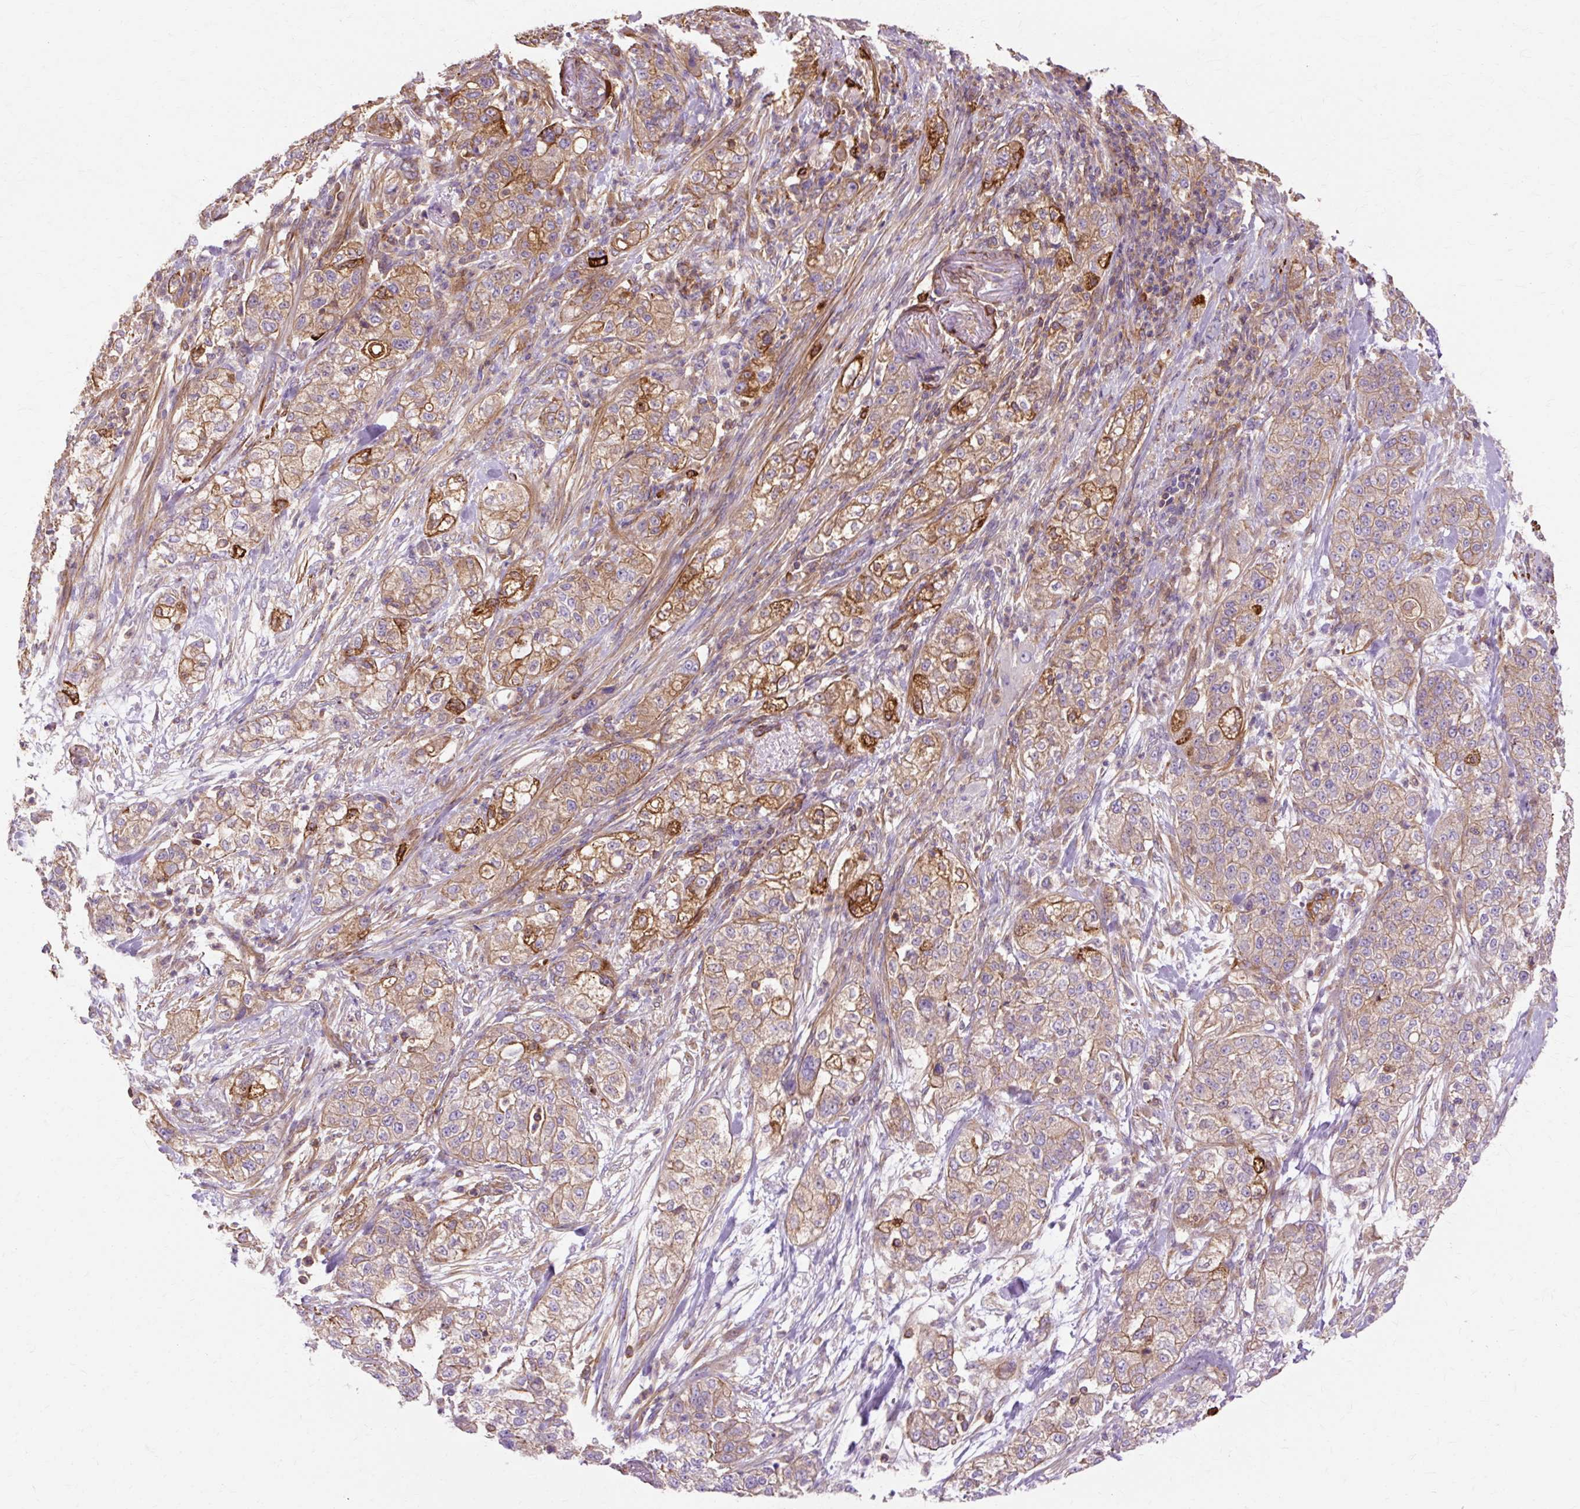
{"staining": {"intensity": "moderate", "quantity": "25%-75%", "location": "cytoplasmic/membranous"}, "tissue": "pancreatic cancer", "cell_type": "Tumor cells", "image_type": "cancer", "snomed": [{"axis": "morphology", "description": "Adenocarcinoma, NOS"}, {"axis": "topography", "description": "Pancreas"}], "caption": "Immunohistochemical staining of human pancreatic cancer reveals medium levels of moderate cytoplasmic/membranous protein positivity in about 25%-75% of tumor cells.", "gene": "TBC1D2B", "patient": {"sex": "female", "age": 78}}